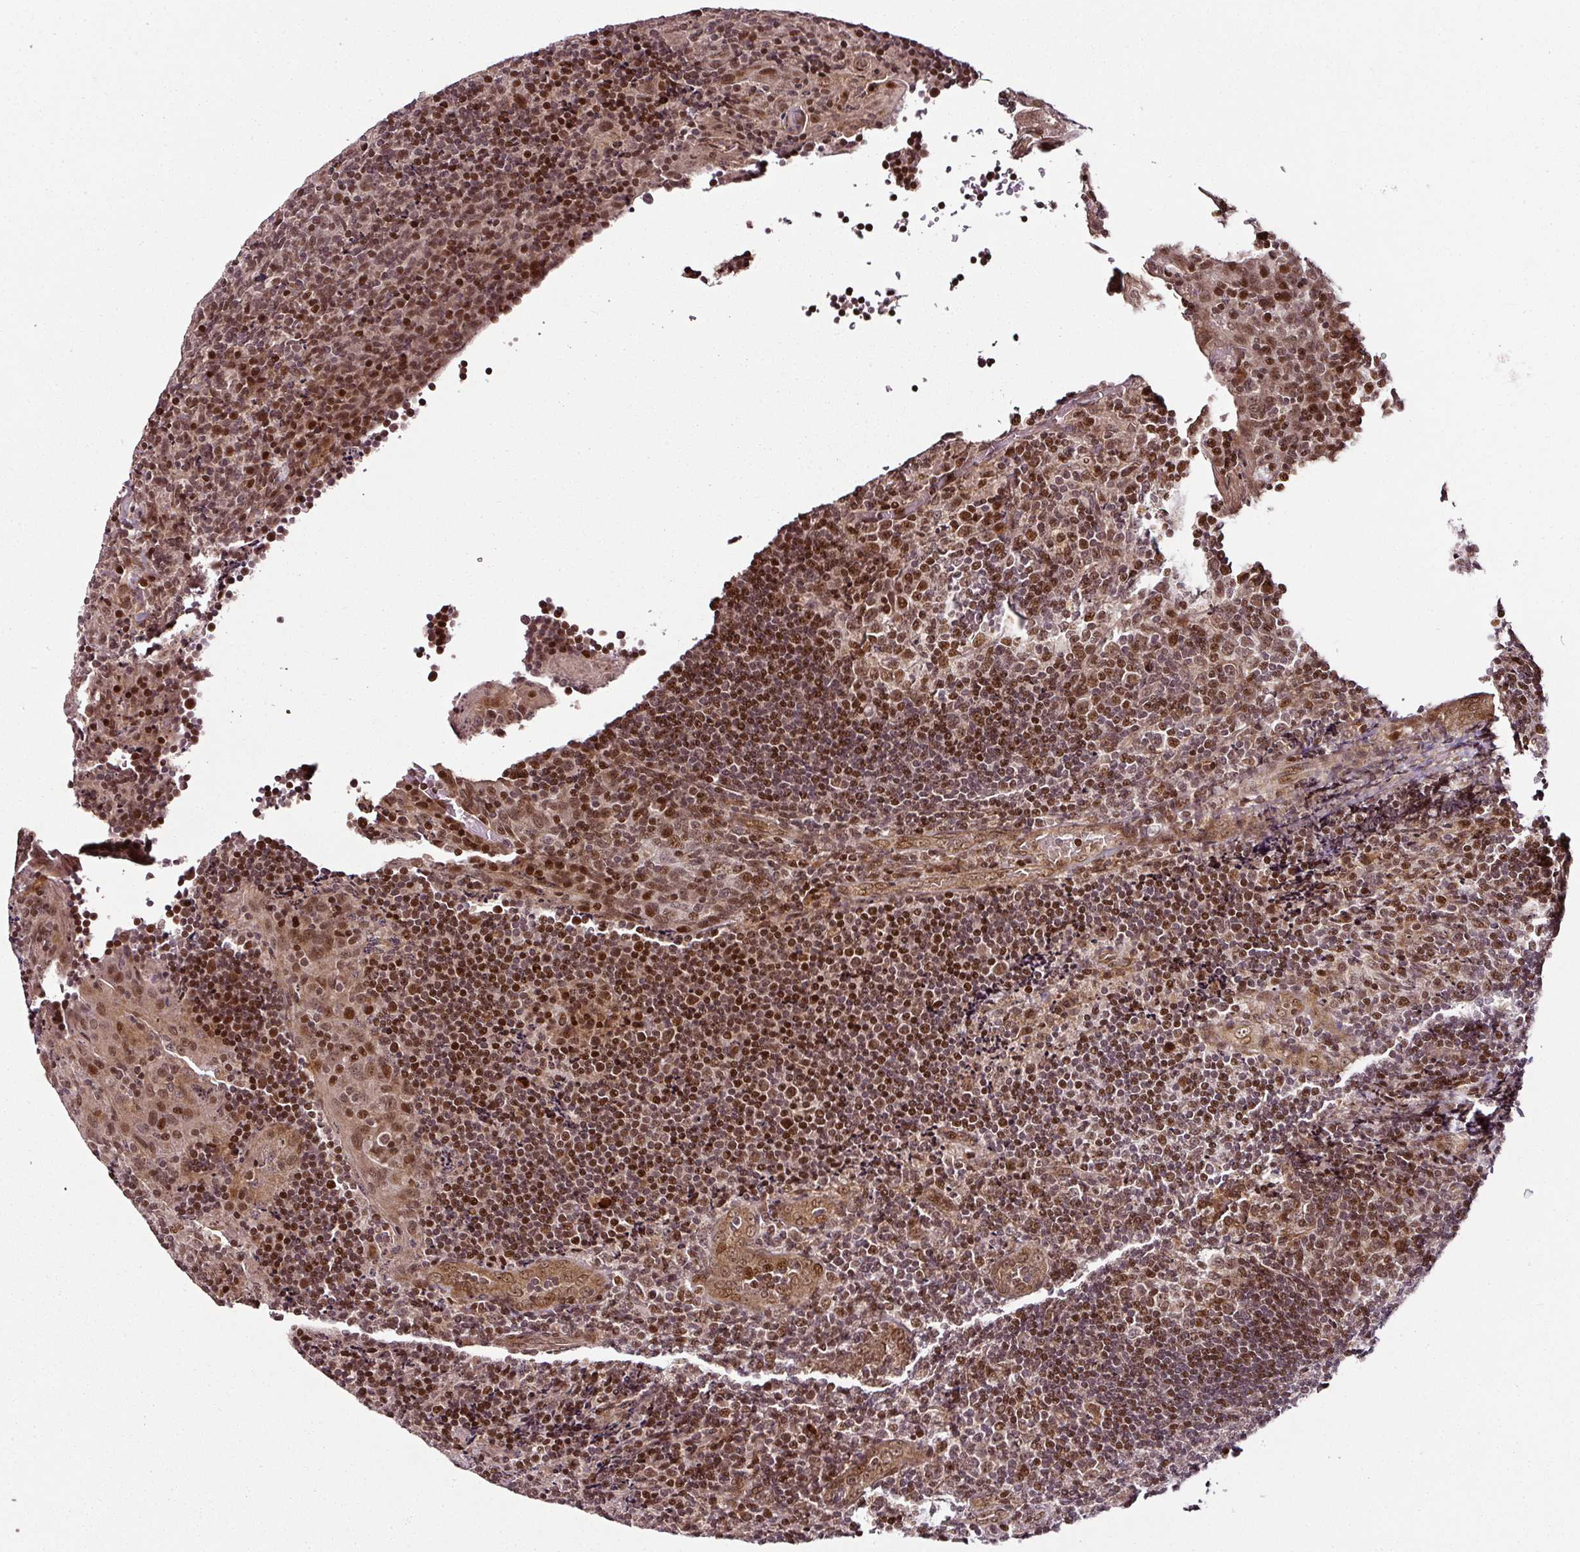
{"staining": {"intensity": "negative", "quantity": "none", "location": "none"}, "tissue": "tonsil", "cell_type": "Germinal center cells", "image_type": "normal", "snomed": [{"axis": "morphology", "description": "Normal tissue, NOS"}, {"axis": "topography", "description": "Tonsil"}], "caption": "The micrograph displays no staining of germinal center cells in normal tonsil. Brightfield microscopy of IHC stained with DAB (brown) and hematoxylin (blue), captured at high magnification.", "gene": "COPRS", "patient": {"sex": "male", "age": 17}}